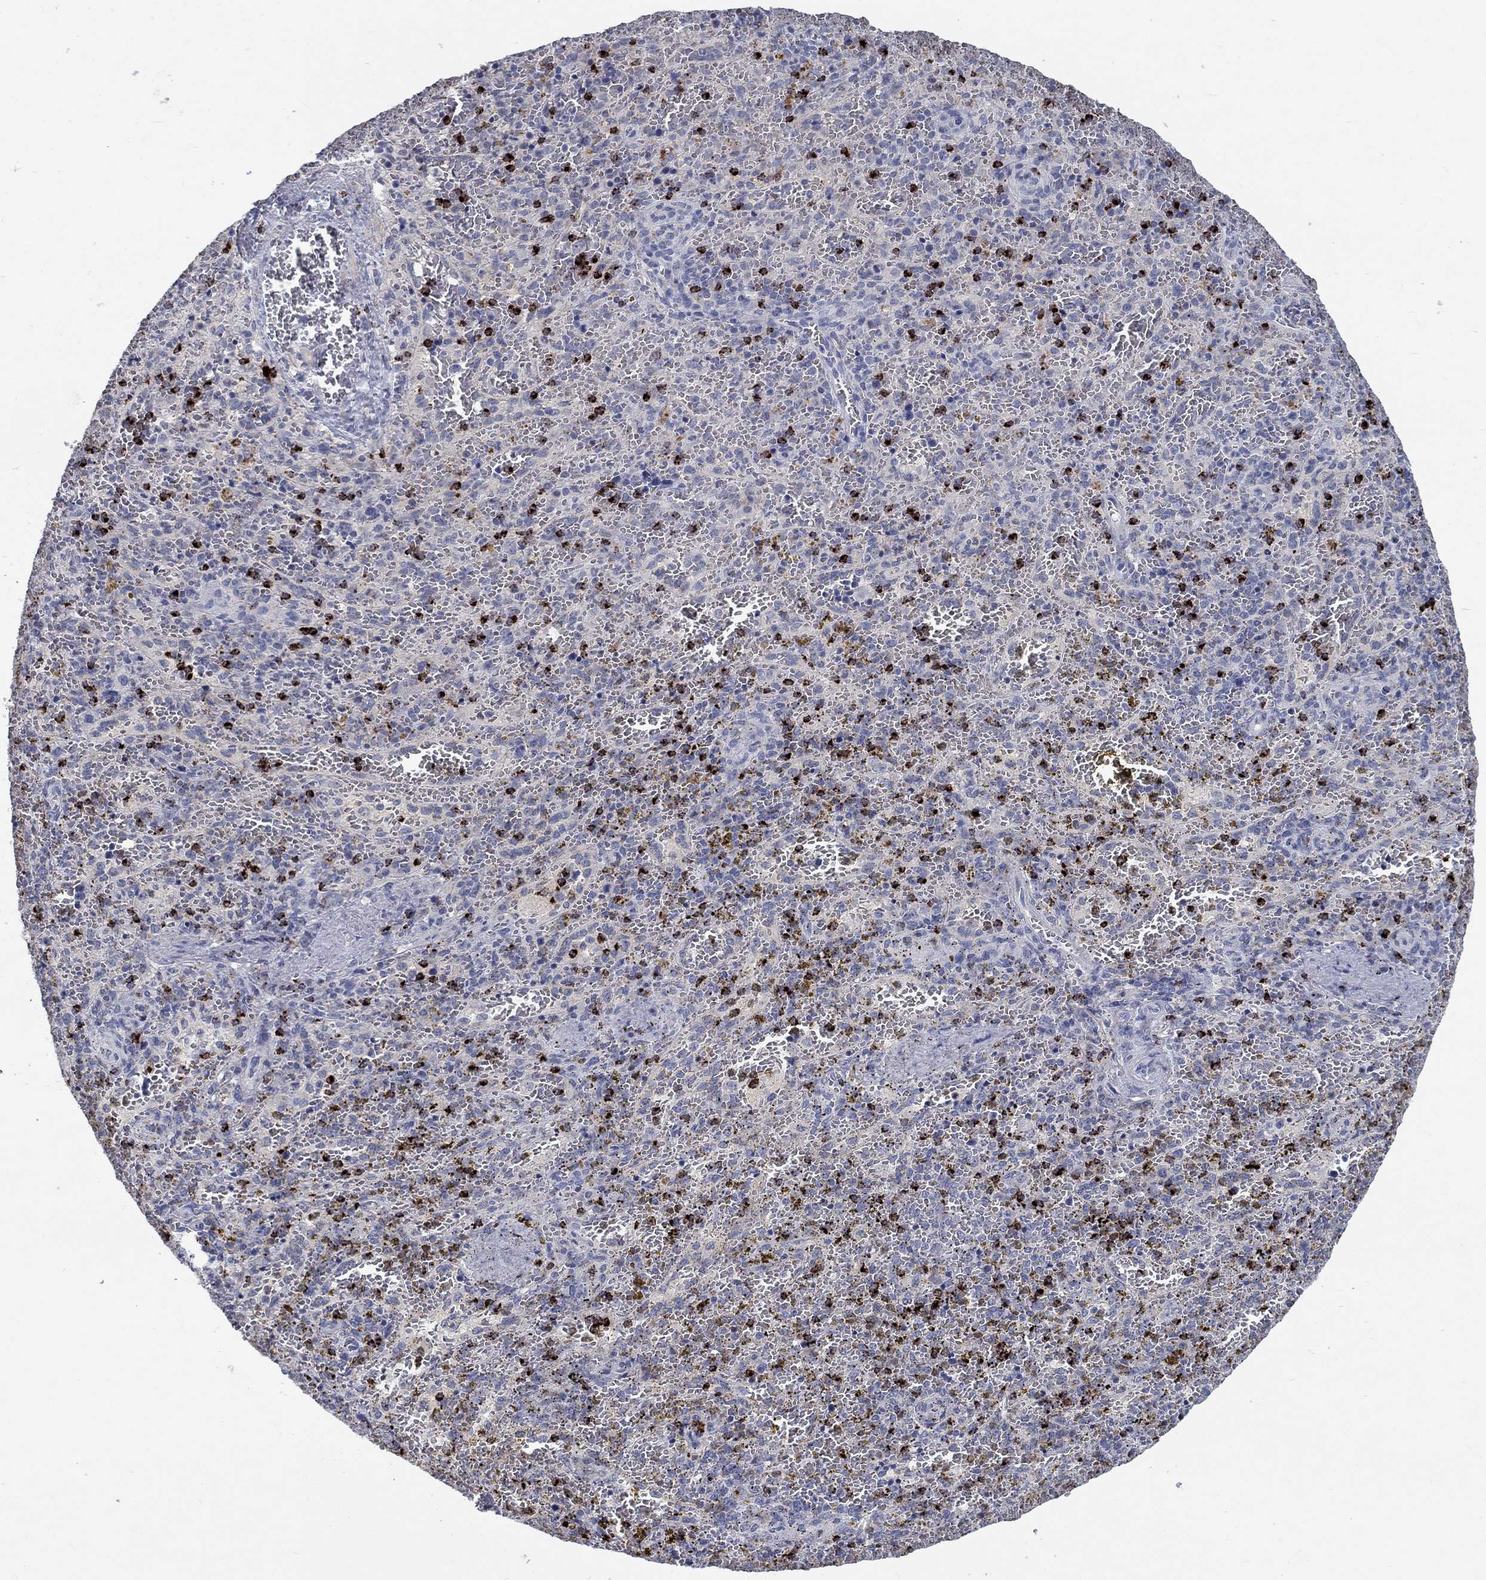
{"staining": {"intensity": "strong", "quantity": "<25%", "location": "cytoplasmic/membranous"}, "tissue": "spleen", "cell_type": "Cells in red pulp", "image_type": "normal", "snomed": [{"axis": "morphology", "description": "Normal tissue, NOS"}, {"axis": "topography", "description": "Spleen"}], "caption": "Approximately <25% of cells in red pulp in benign spleen show strong cytoplasmic/membranous protein expression as visualized by brown immunohistochemical staining.", "gene": "GZMA", "patient": {"sex": "female", "age": 50}}